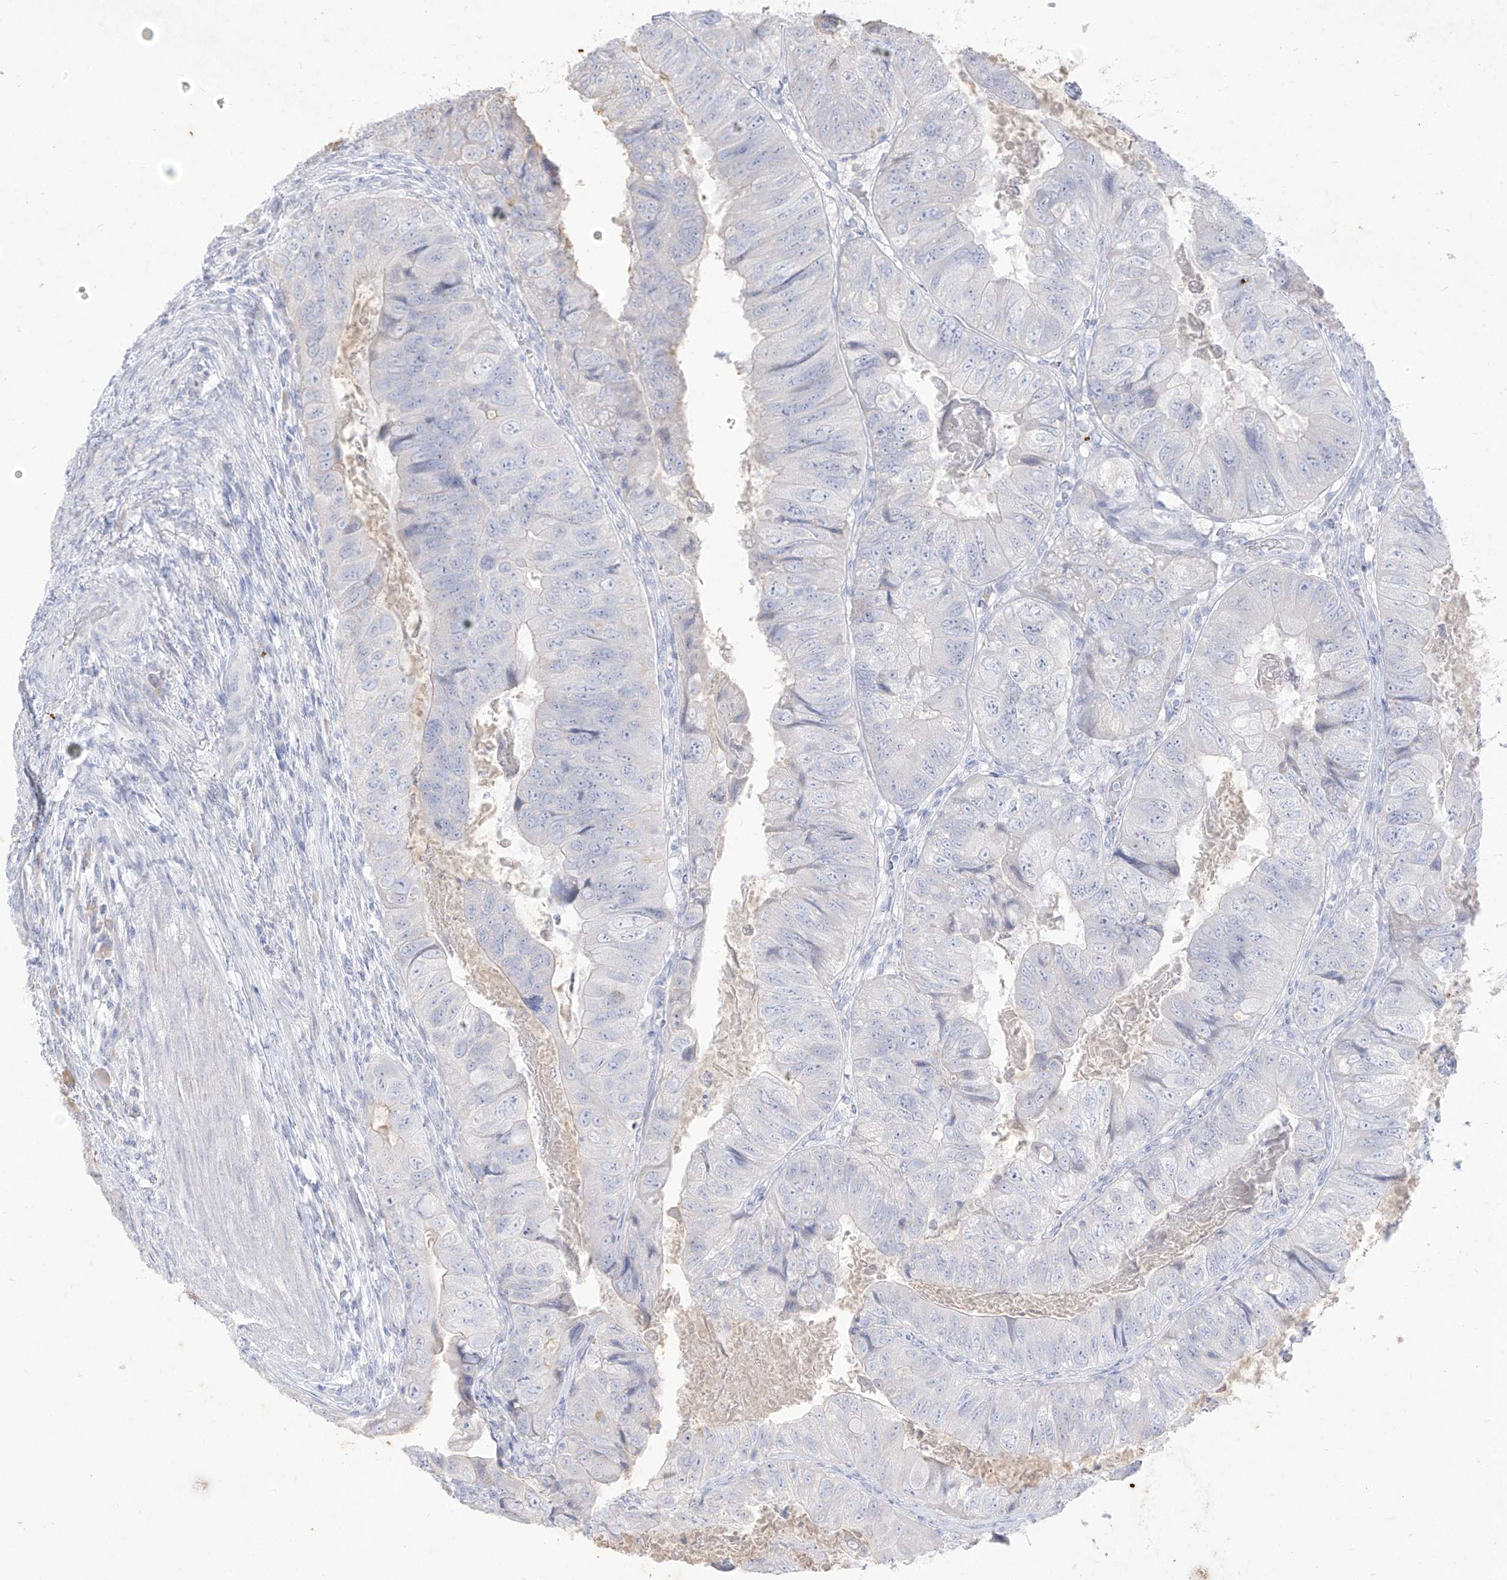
{"staining": {"intensity": "negative", "quantity": "none", "location": "none"}, "tissue": "colorectal cancer", "cell_type": "Tumor cells", "image_type": "cancer", "snomed": [{"axis": "morphology", "description": "Adenocarcinoma, NOS"}, {"axis": "topography", "description": "Rectum"}], "caption": "A micrograph of human colorectal cancer is negative for staining in tumor cells.", "gene": "TGM4", "patient": {"sex": "male", "age": 63}}